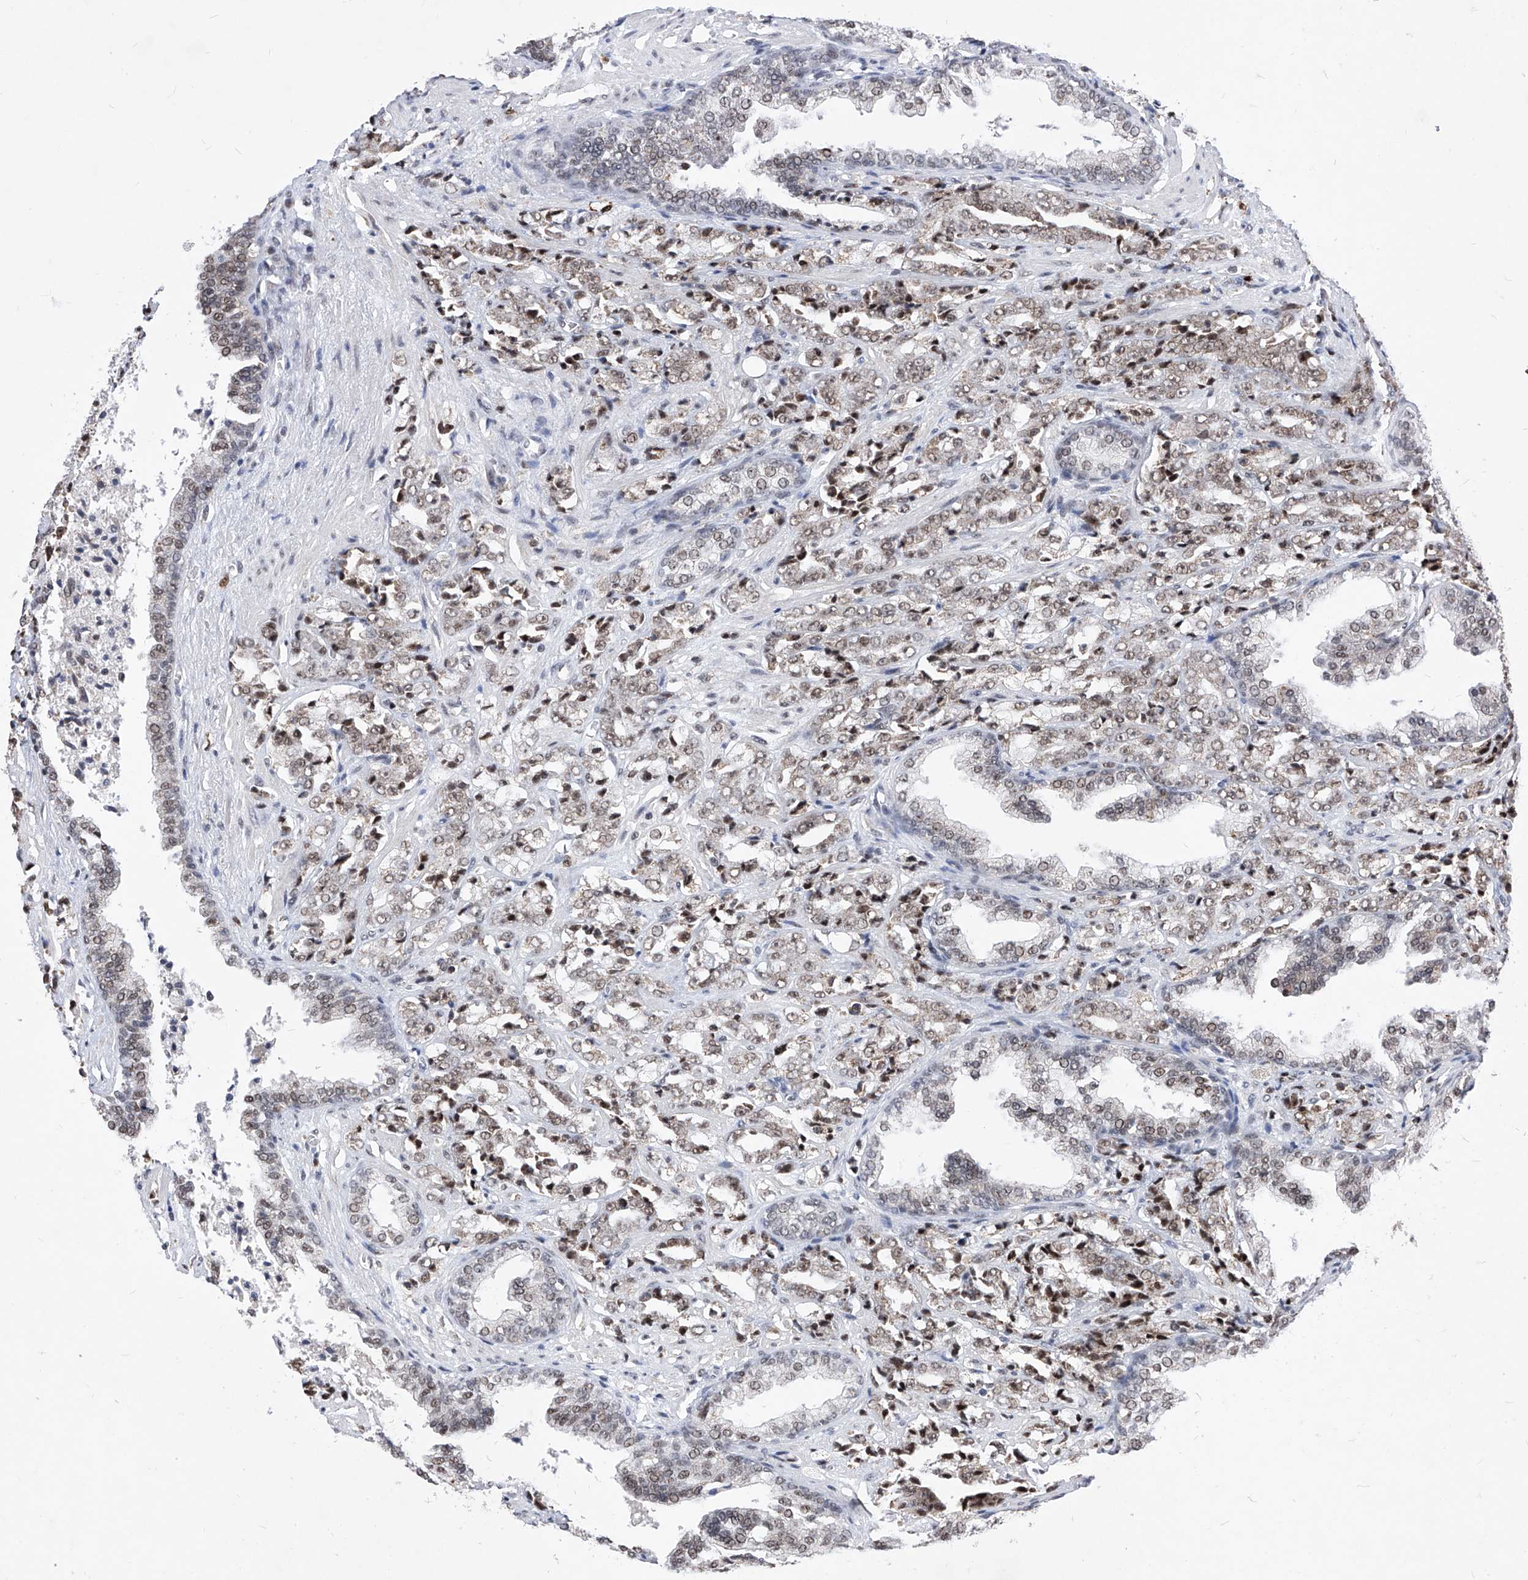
{"staining": {"intensity": "weak", "quantity": ">75%", "location": "nuclear"}, "tissue": "prostate cancer", "cell_type": "Tumor cells", "image_type": "cancer", "snomed": [{"axis": "morphology", "description": "Adenocarcinoma, High grade"}, {"axis": "topography", "description": "Prostate"}], "caption": "Human prostate cancer (high-grade adenocarcinoma) stained for a protein (brown) reveals weak nuclear positive expression in approximately >75% of tumor cells.", "gene": "PHF5A", "patient": {"sex": "male", "age": 71}}